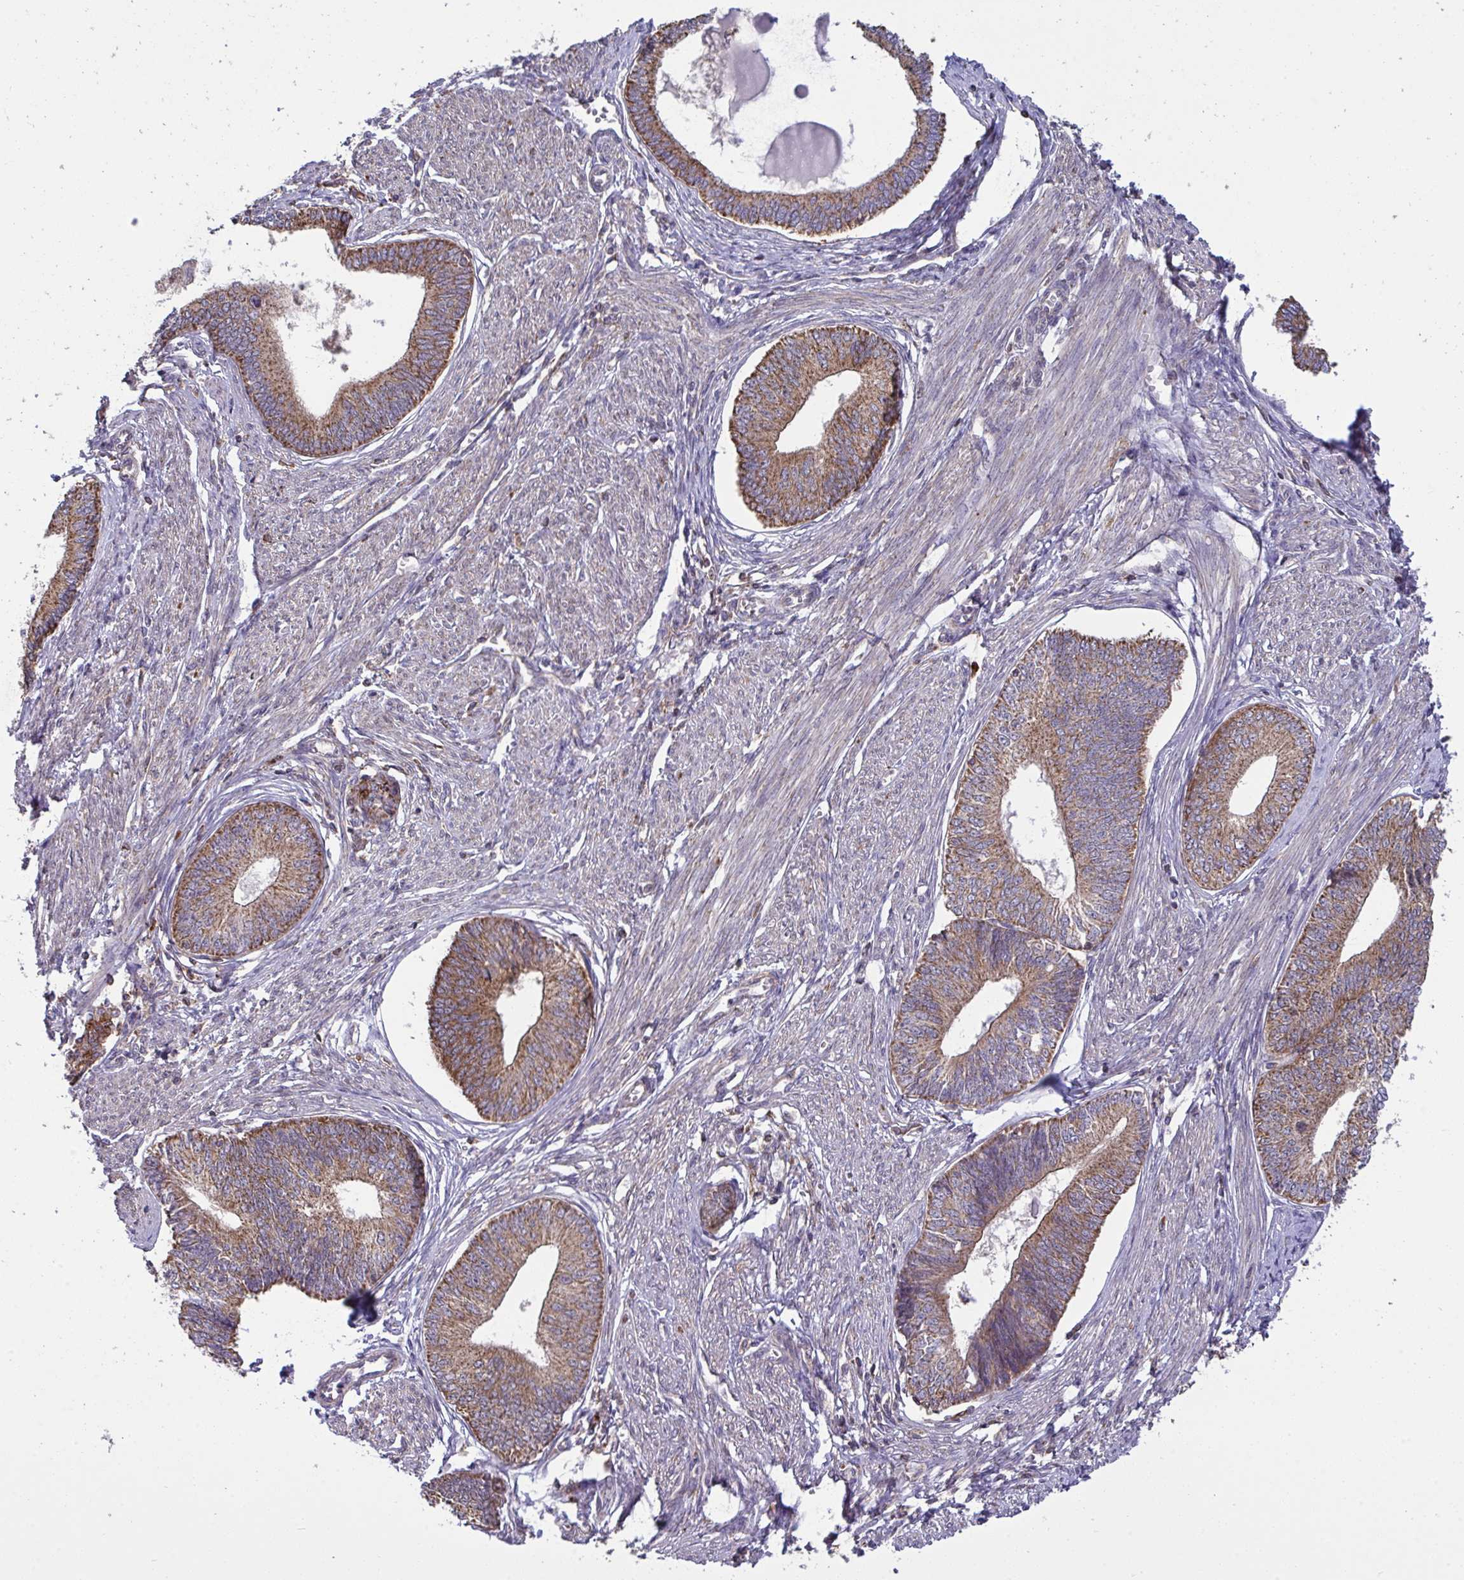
{"staining": {"intensity": "moderate", "quantity": ">75%", "location": "cytoplasmic/membranous"}, "tissue": "endometrial cancer", "cell_type": "Tumor cells", "image_type": "cancer", "snomed": [{"axis": "morphology", "description": "Adenocarcinoma, NOS"}, {"axis": "topography", "description": "Endometrium"}], "caption": "Tumor cells demonstrate moderate cytoplasmic/membranous expression in approximately >75% of cells in adenocarcinoma (endometrial).", "gene": "PPM1H", "patient": {"sex": "female", "age": 68}}